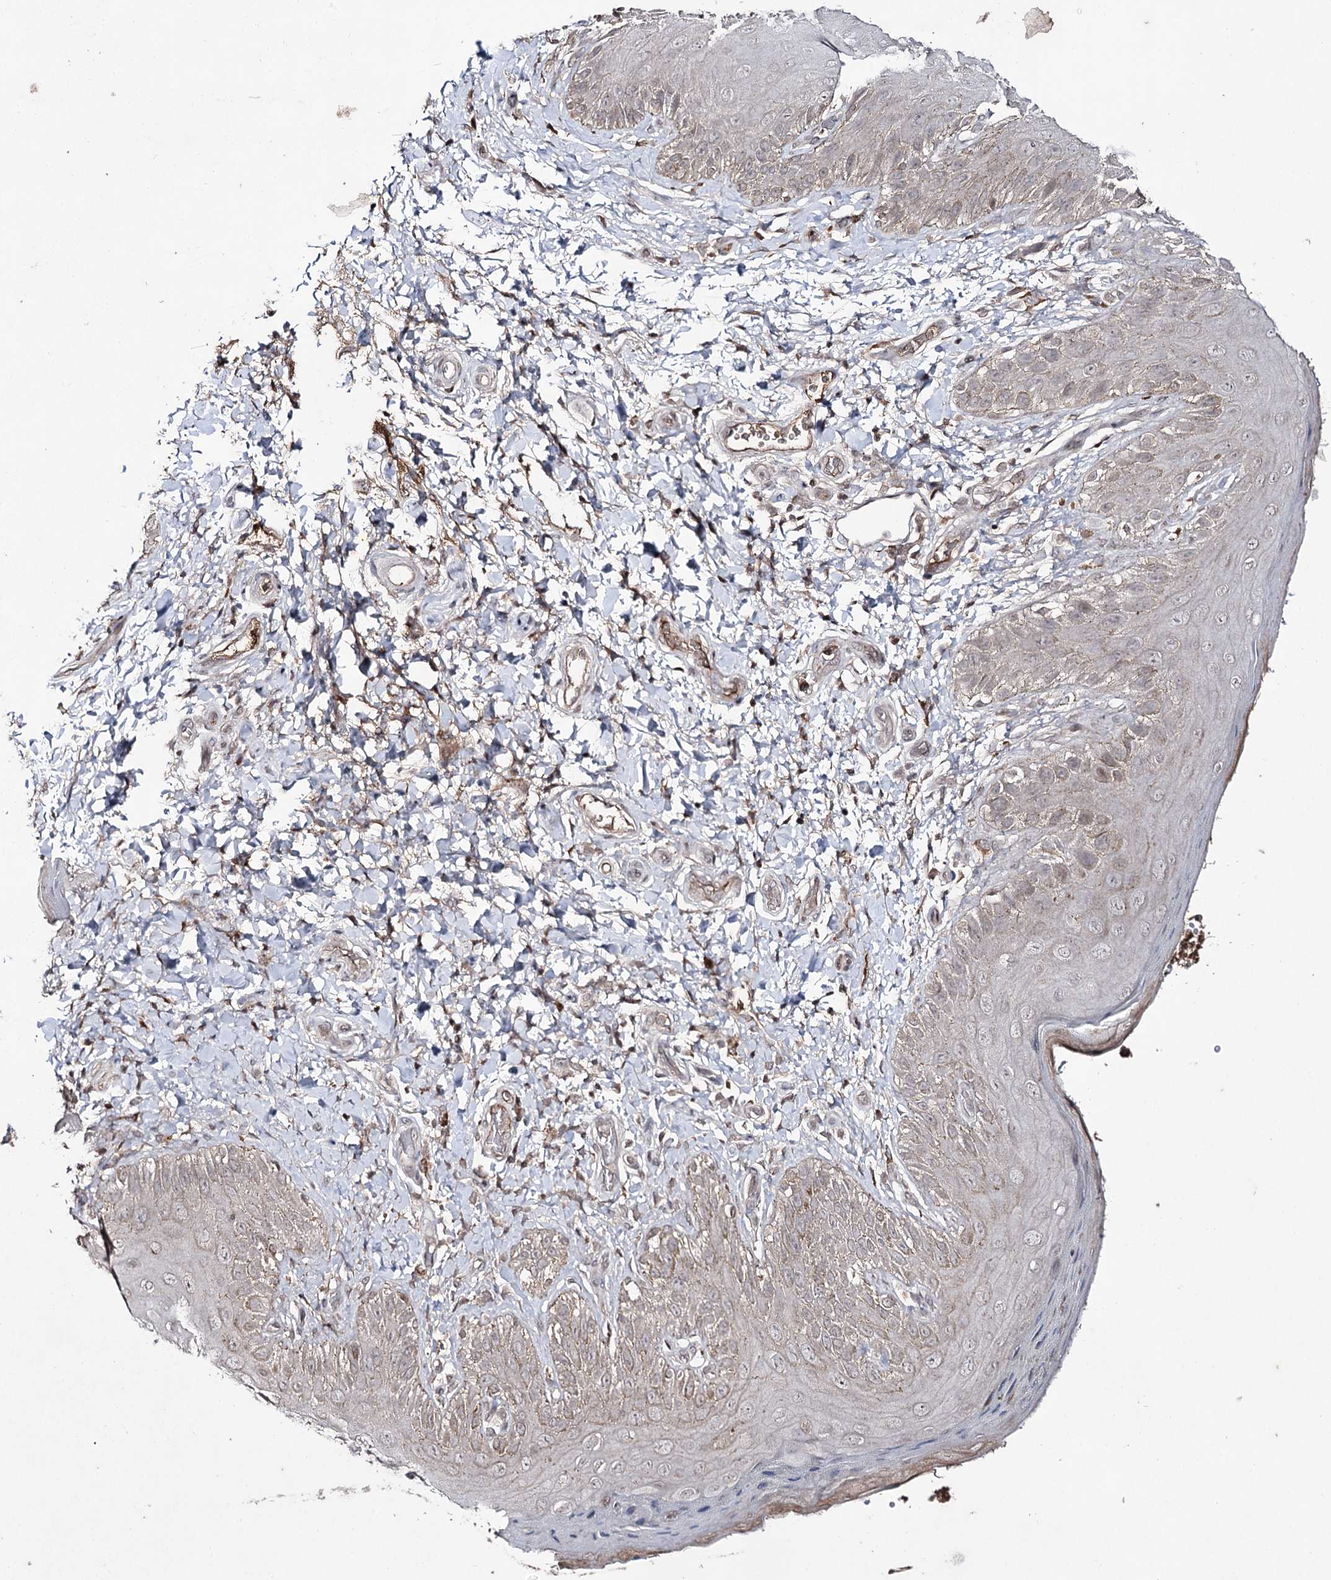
{"staining": {"intensity": "weak", "quantity": "25%-75%", "location": "cytoplasmic/membranous"}, "tissue": "skin", "cell_type": "Epidermal cells", "image_type": "normal", "snomed": [{"axis": "morphology", "description": "Normal tissue, NOS"}, {"axis": "topography", "description": "Anal"}], "caption": "About 25%-75% of epidermal cells in unremarkable skin reveal weak cytoplasmic/membranous protein positivity as visualized by brown immunohistochemical staining.", "gene": "SYNGR3", "patient": {"sex": "male", "age": 44}}